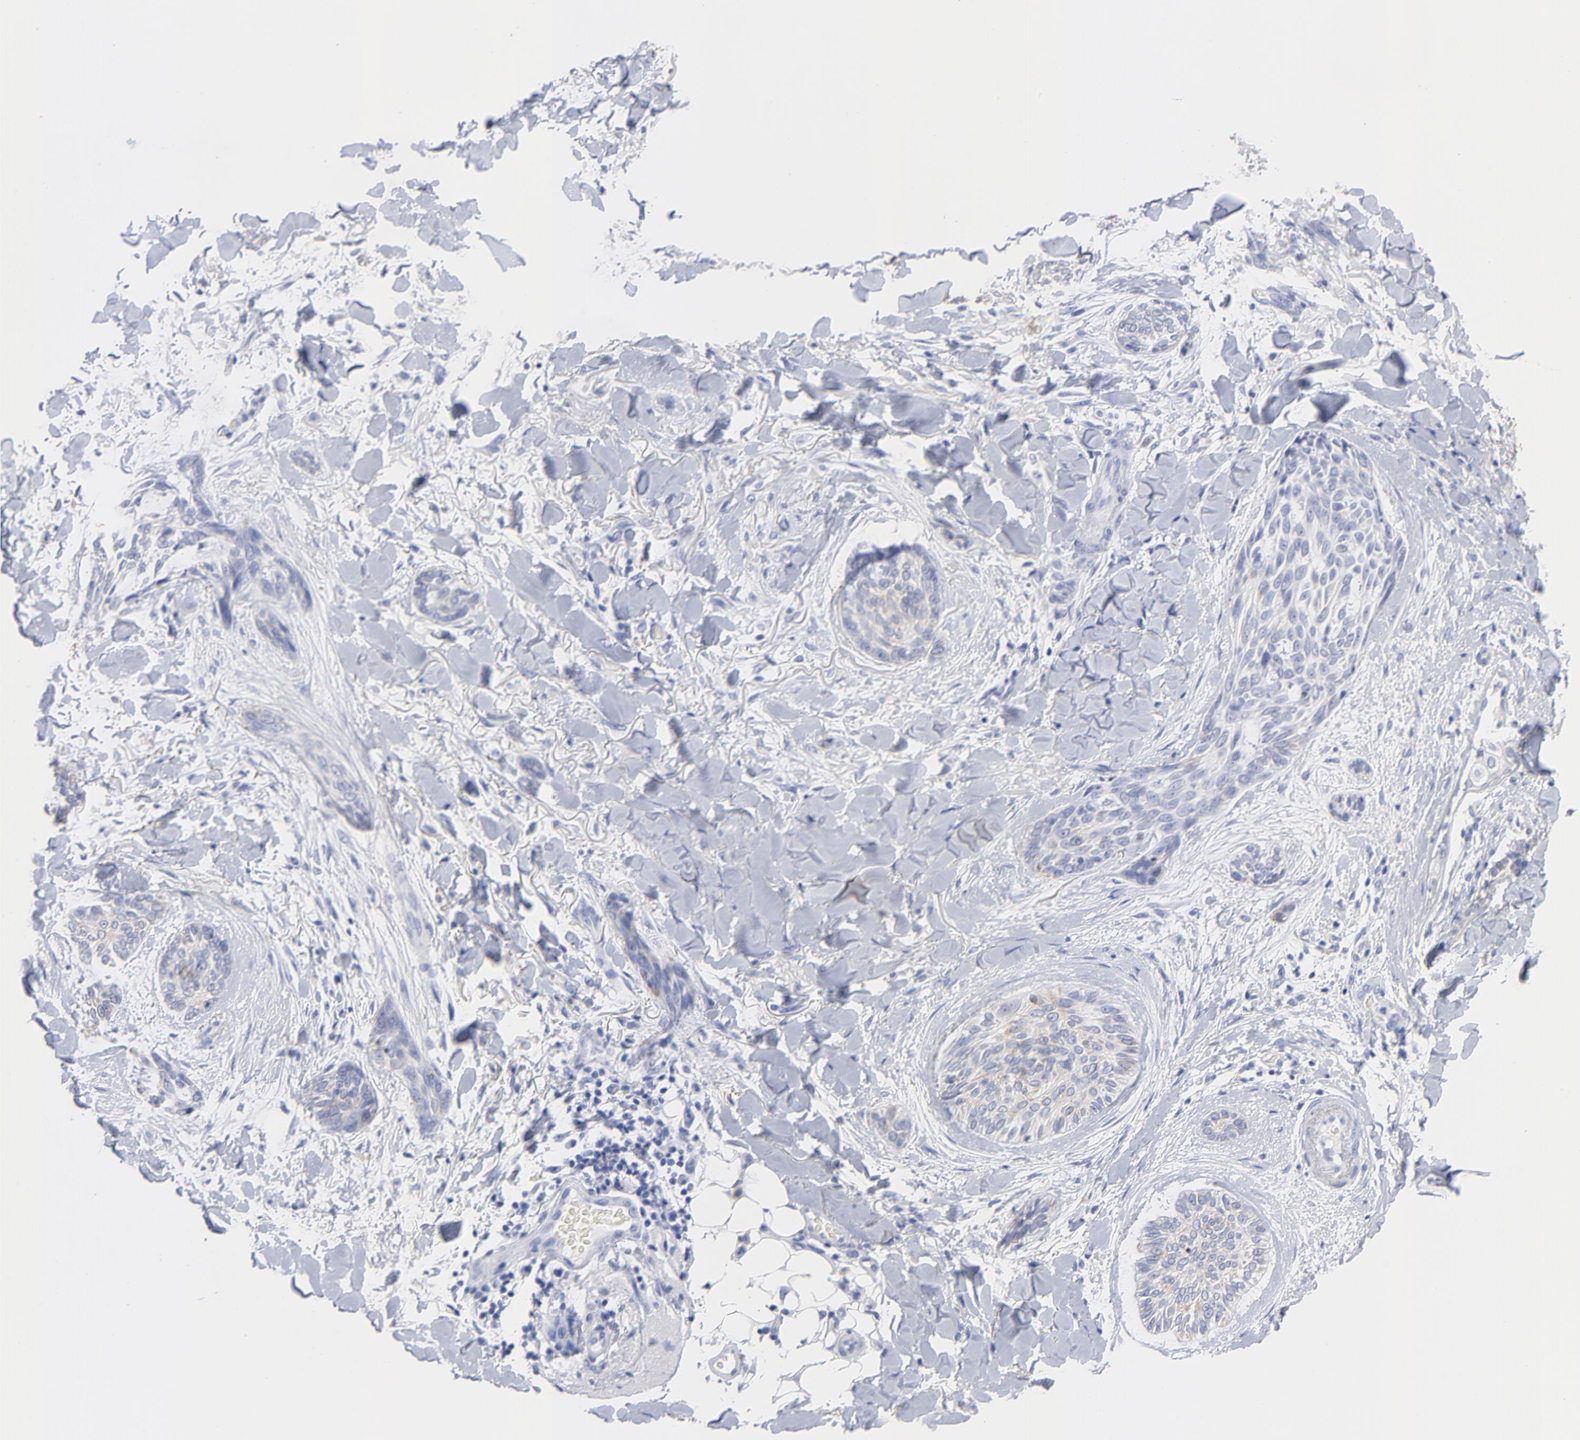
{"staining": {"intensity": "negative", "quantity": "none", "location": "none"}, "tissue": "skin cancer", "cell_type": "Tumor cells", "image_type": "cancer", "snomed": [{"axis": "morphology", "description": "Normal tissue, NOS"}, {"axis": "morphology", "description": "Basal cell carcinoma"}, {"axis": "topography", "description": "Skin"}], "caption": "Protein analysis of skin basal cell carcinoma demonstrates no significant expression in tumor cells.", "gene": "ACY1", "patient": {"sex": "female", "age": 71}}